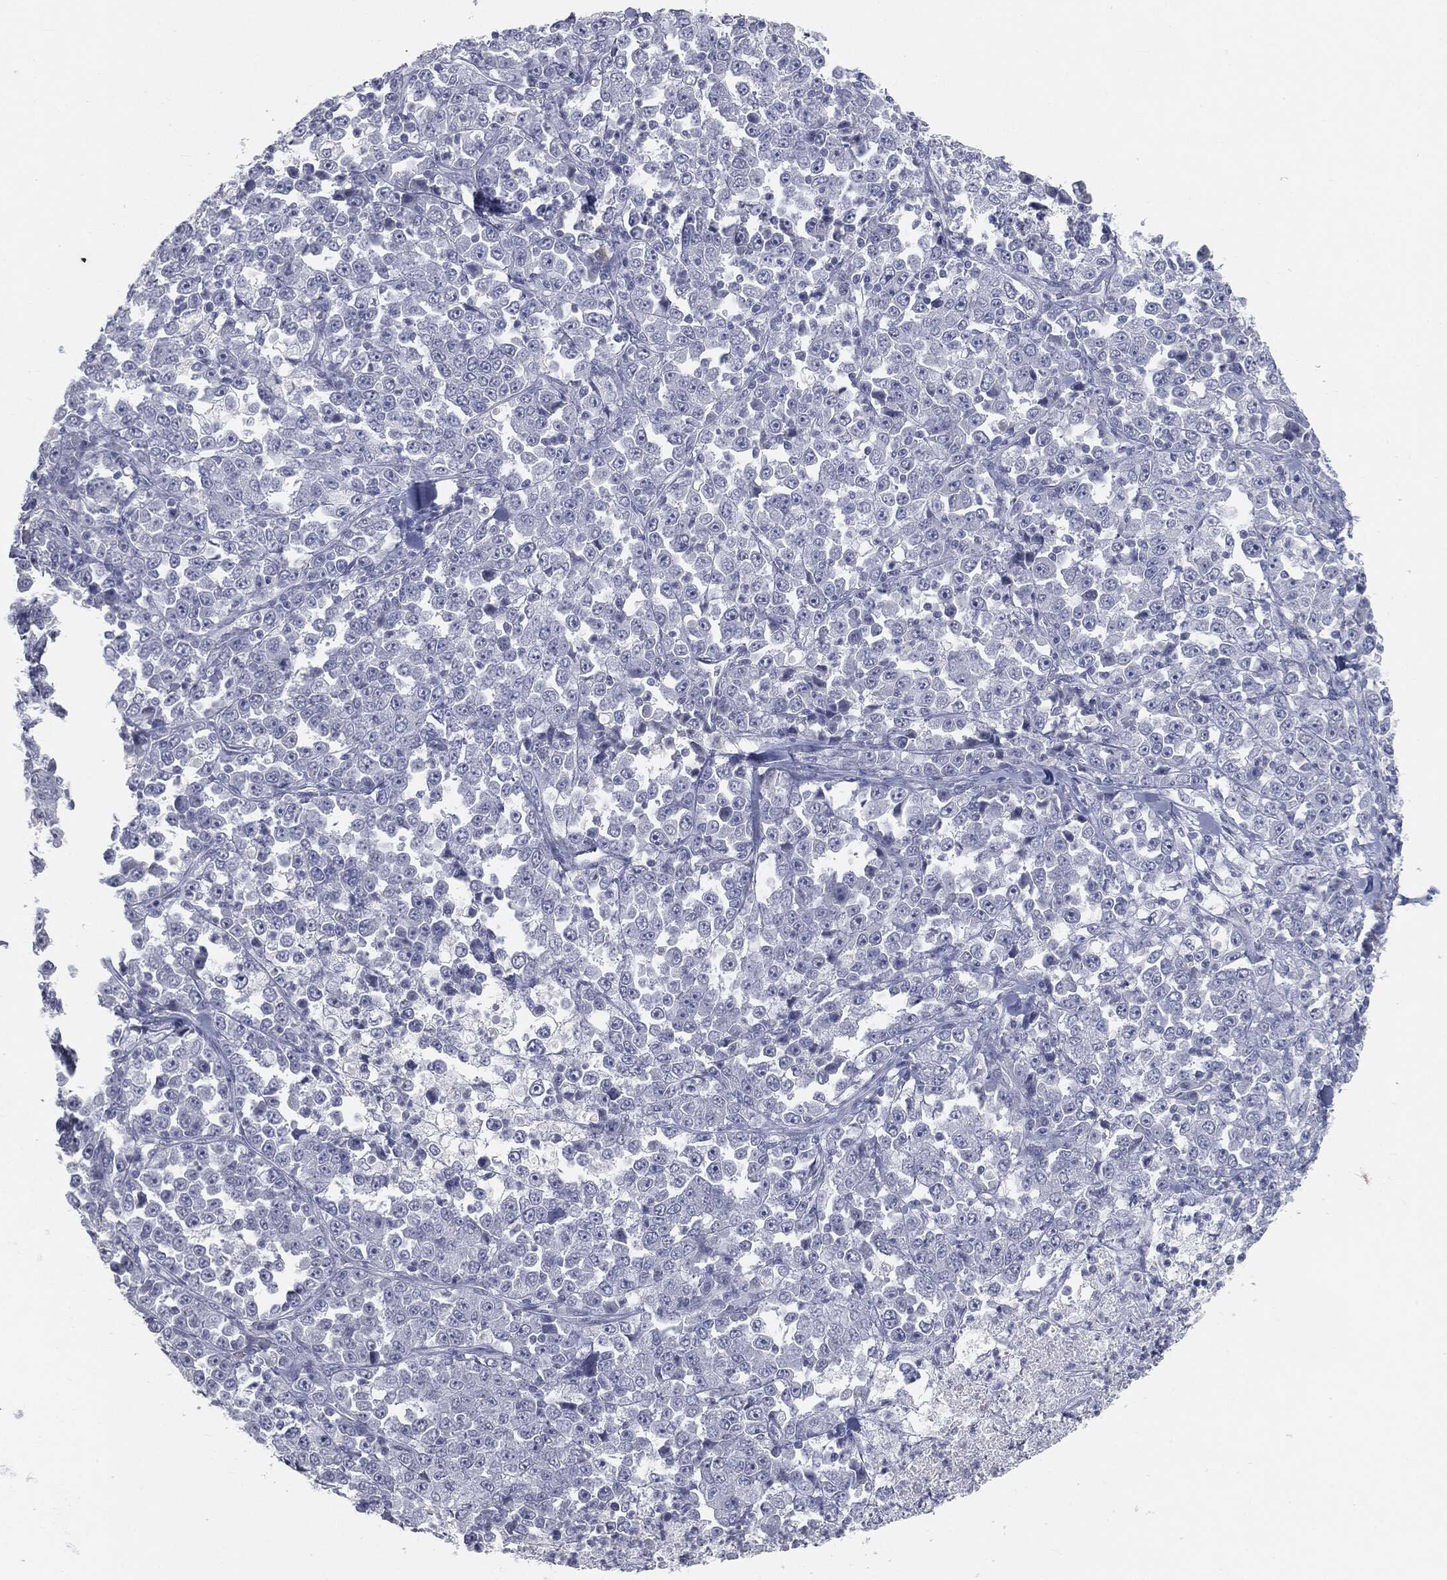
{"staining": {"intensity": "negative", "quantity": "none", "location": "none"}, "tissue": "stomach cancer", "cell_type": "Tumor cells", "image_type": "cancer", "snomed": [{"axis": "morphology", "description": "Normal tissue, NOS"}, {"axis": "morphology", "description": "Adenocarcinoma, NOS"}, {"axis": "topography", "description": "Stomach, upper"}, {"axis": "topography", "description": "Stomach"}], "caption": "High magnification brightfield microscopy of adenocarcinoma (stomach) stained with DAB (3,3'-diaminobenzidine) (brown) and counterstained with hematoxylin (blue): tumor cells show no significant staining.", "gene": "PRAME", "patient": {"sex": "male", "age": 59}}